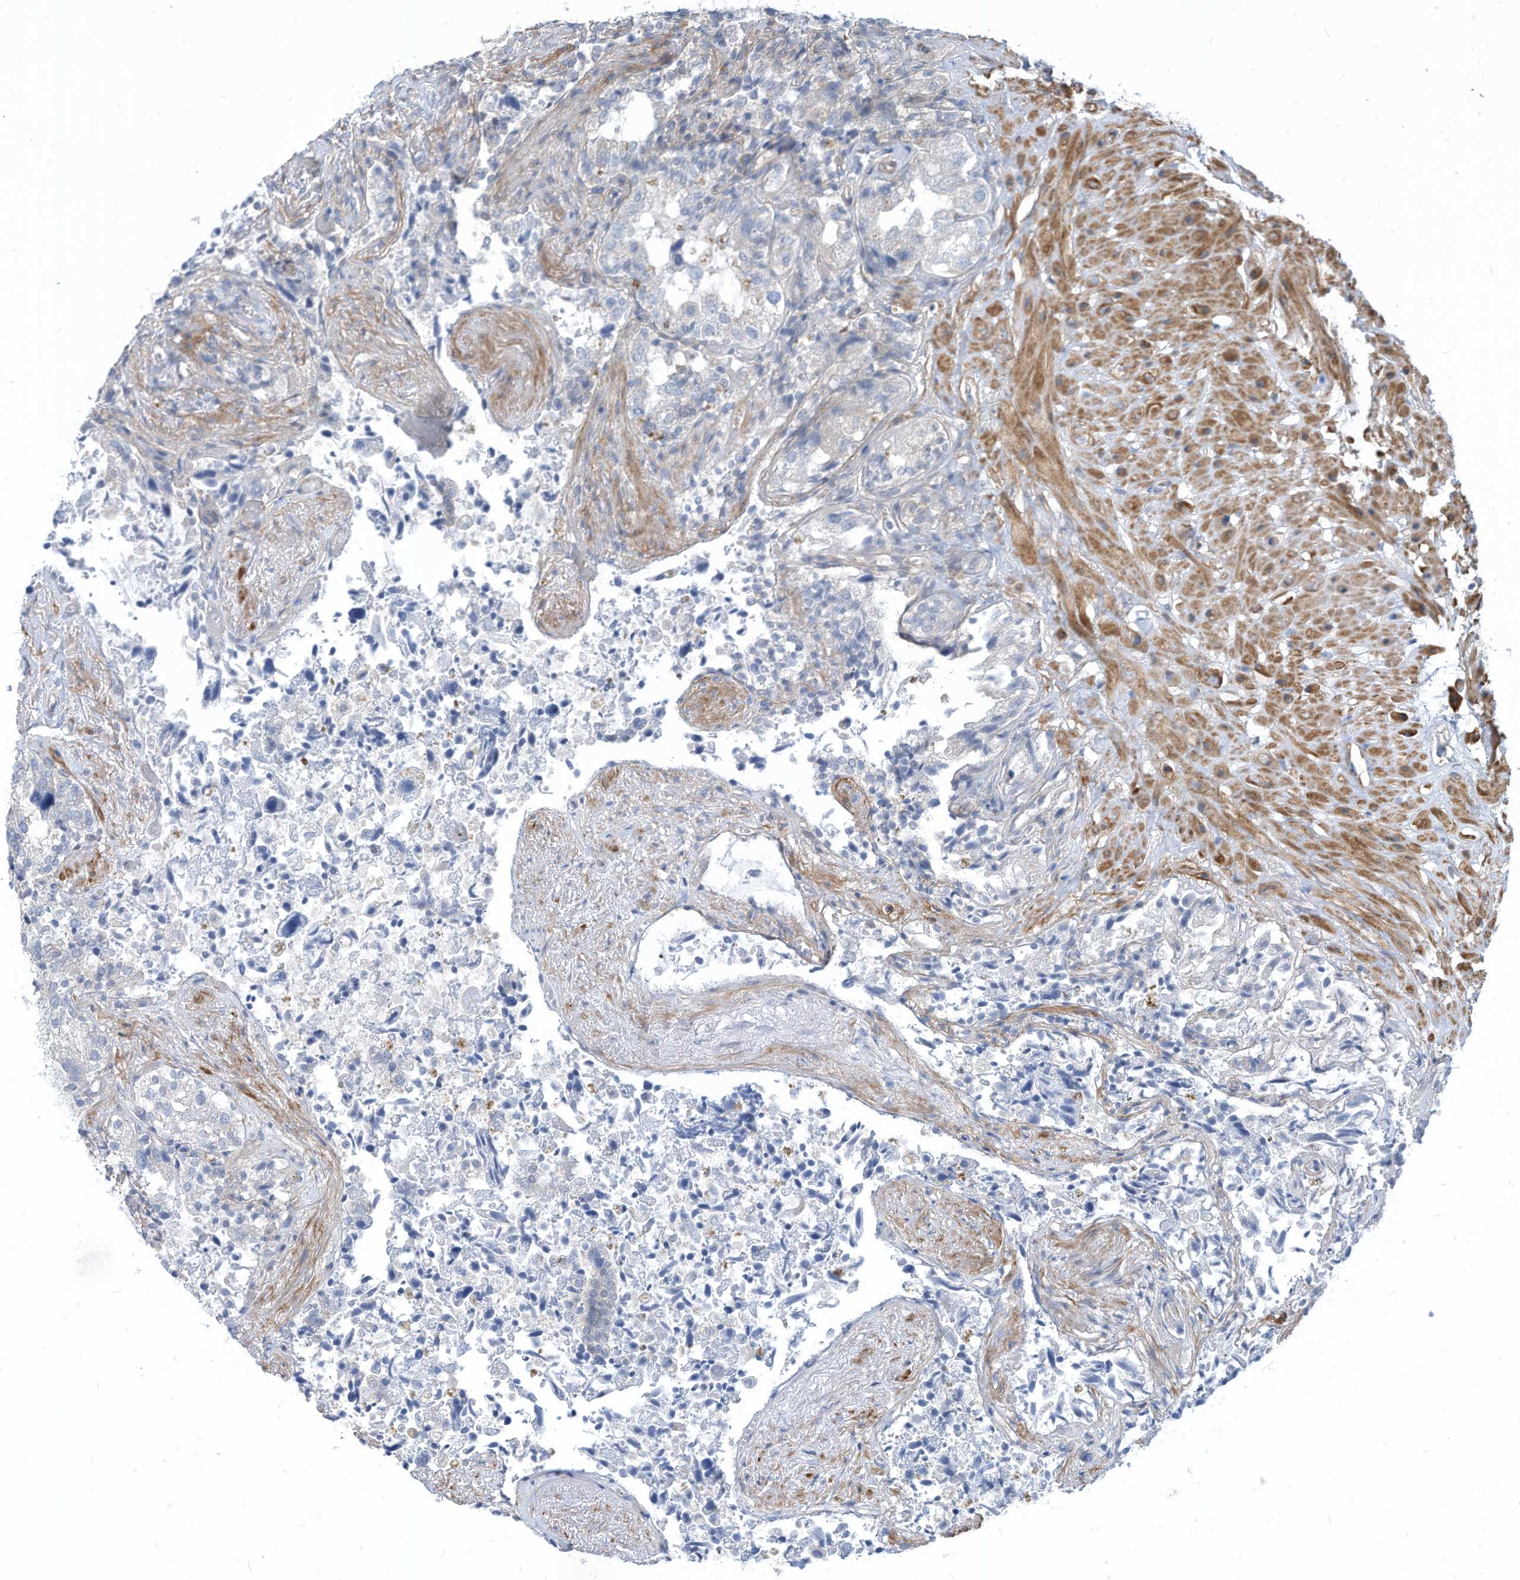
{"staining": {"intensity": "weak", "quantity": "<25%", "location": "cytoplasmic/membranous"}, "tissue": "seminal vesicle", "cell_type": "Glandular cells", "image_type": "normal", "snomed": [{"axis": "morphology", "description": "Normal tissue, NOS"}, {"axis": "topography", "description": "Seminal veicle"}, {"axis": "topography", "description": "Peripheral nerve tissue"}], "caption": "The immunohistochemistry micrograph has no significant positivity in glandular cells of seminal vesicle. The staining is performed using DAB (3,3'-diaminobenzidine) brown chromogen with nuclei counter-stained in using hematoxylin.", "gene": "GPATCH3", "patient": {"sex": "male", "age": 63}}